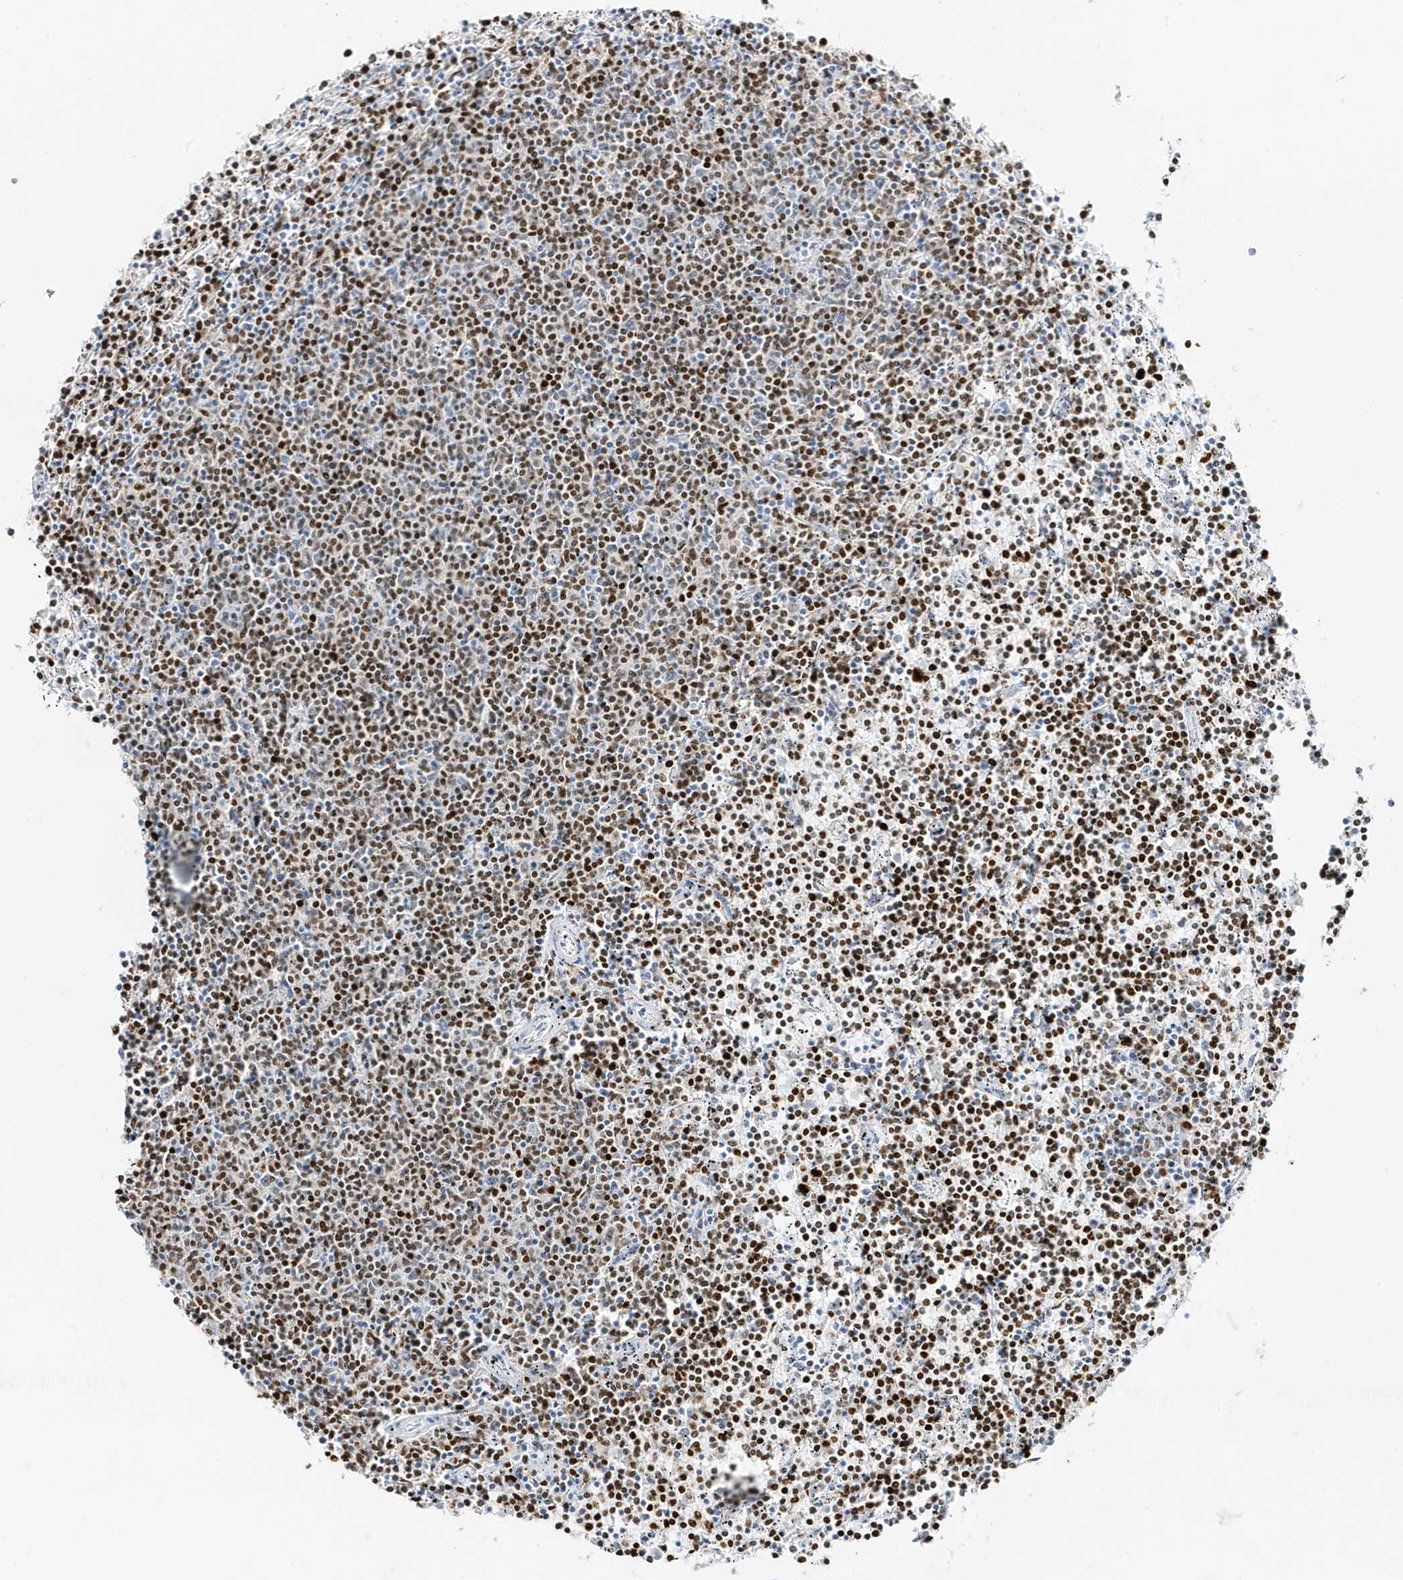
{"staining": {"intensity": "strong", "quantity": "25%-75%", "location": "nuclear"}, "tissue": "lymphoma", "cell_type": "Tumor cells", "image_type": "cancer", "snomed": [{"axis": "morphology", "description": "Malignant lymphoma, non-Hodgkin's type, Low grade"}, {"axis": "topography", "description": "Spleen"}], "caption": "Immunohistochemistry histopathology image of malignant lymphoma, non-Hodgkin's type (low-grade) stained for a protein (brown), which displays high levels of strong nuclear positivity in about 25%-75% of tumor cells.", "gene": "MNDA", "patient": {"sex": "female", "age": 50}}